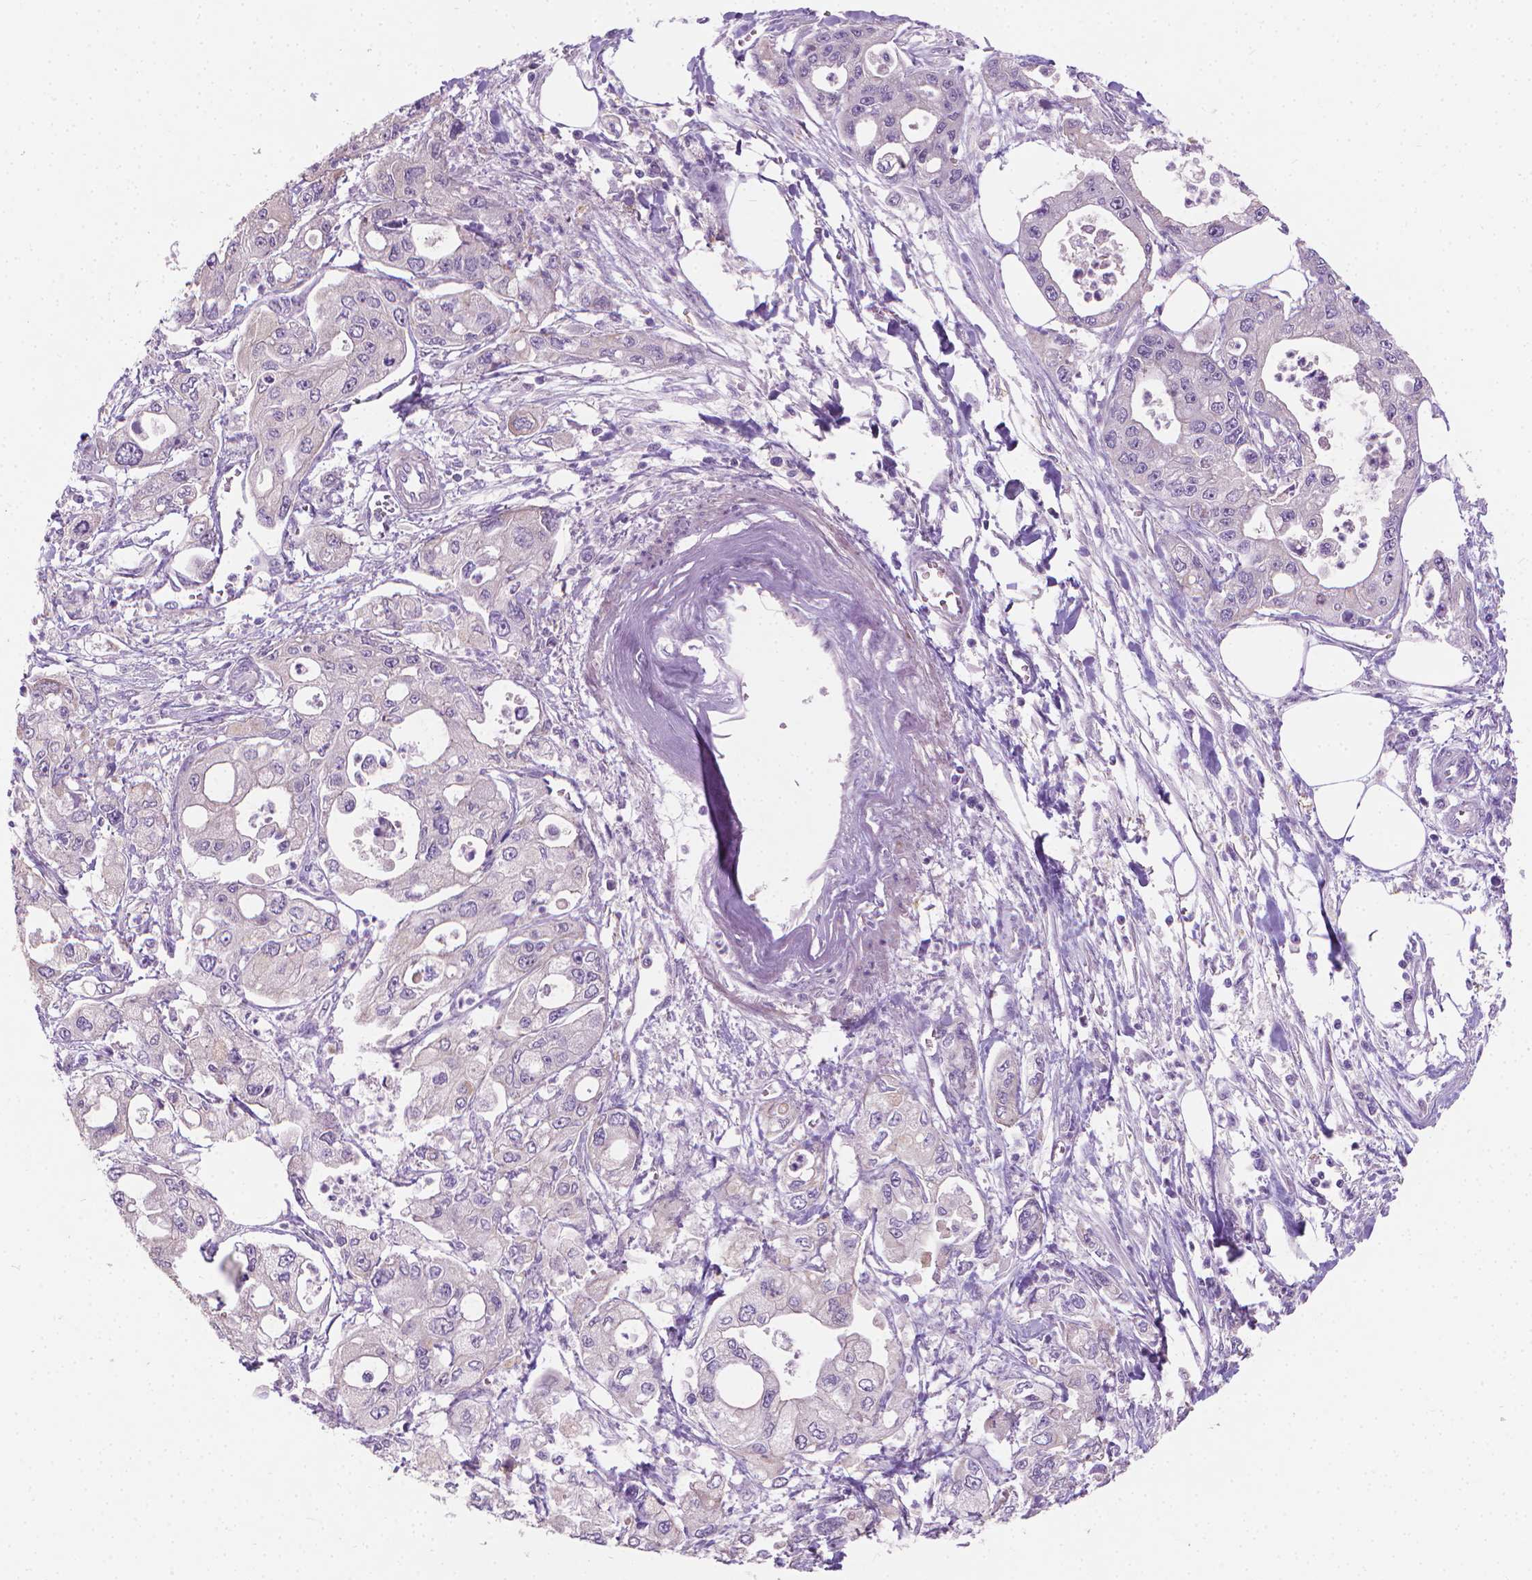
{"staining": {"intensity": "negative", "quantity": "none", "location": "none"}, "tissue": "pancreatic cancer", "cell_type": "Tumor cells", "image_type": "cancer", "snomed": [{"axis": "morphology", "description": "Adenocarcinoma, NOS"}, {"axis": "topography", "description": "Pancreas"}], "caption": "Tumor cells are negative for brown protein staining in pancreatic adenocarcinoma.", "gene": "GSDMA", "patient": {"sex": "male", "age": 70}}